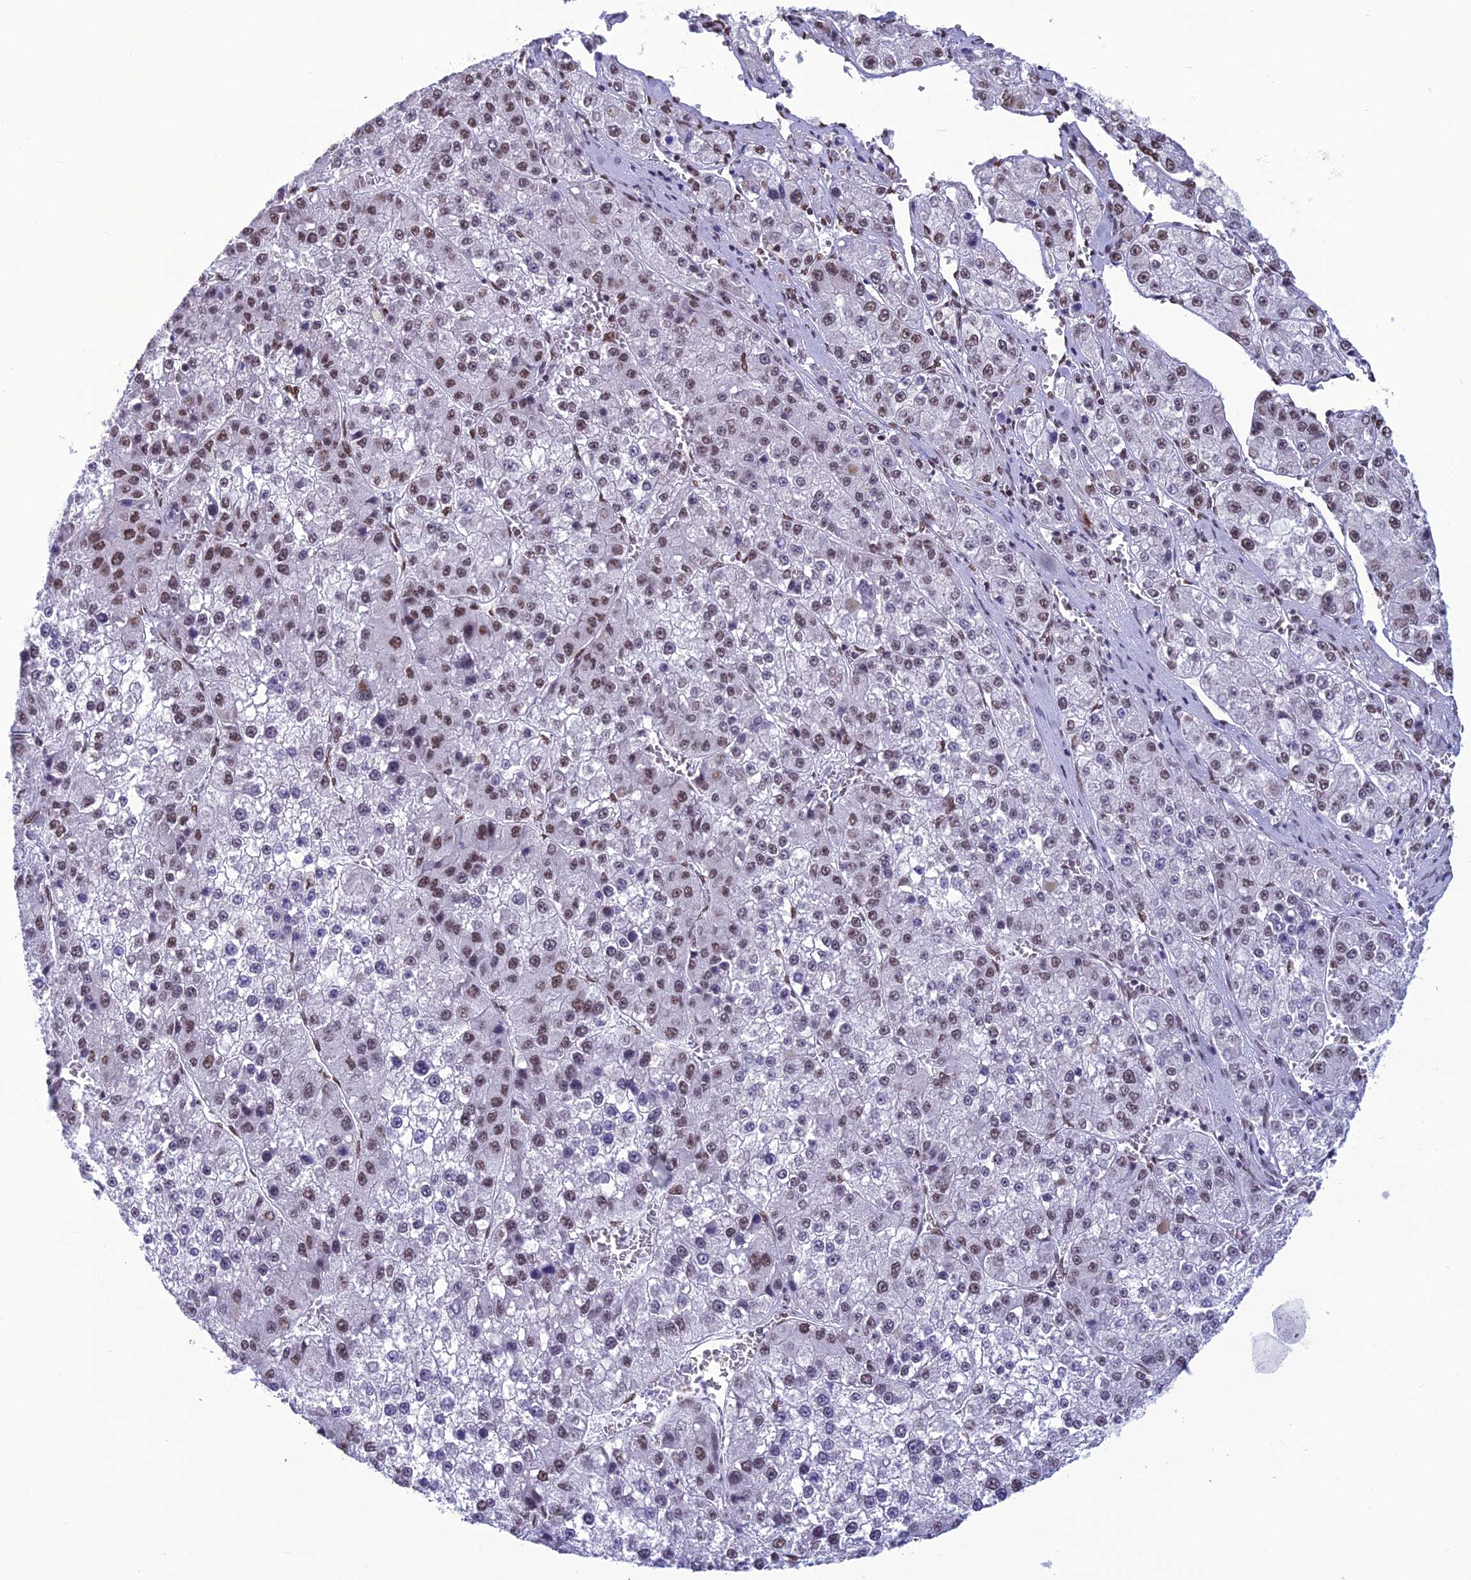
{"staining": {"intensity": "moderate", "quantity": "25%-75%", "location": "nuclear"}, "tissue": "liver cancer", "cell_type": "Tumor cells", "image_type": "cancer", "snomed": [{"axis": "morphology", "description": "Carcinoma, Hepatocellular, NOS"}, {"axis": "topography", "description": "Liver"}], "caption": "A high-resolution histopathology image shows immunohistochemistry (IHC) staining of liver cancer, which demonstrates moderate nuclear positivity in approximately 25%-75% of tumor cells.", "gene": "PRAMEF12", "patient": {"sex": "female", "age": 73}}